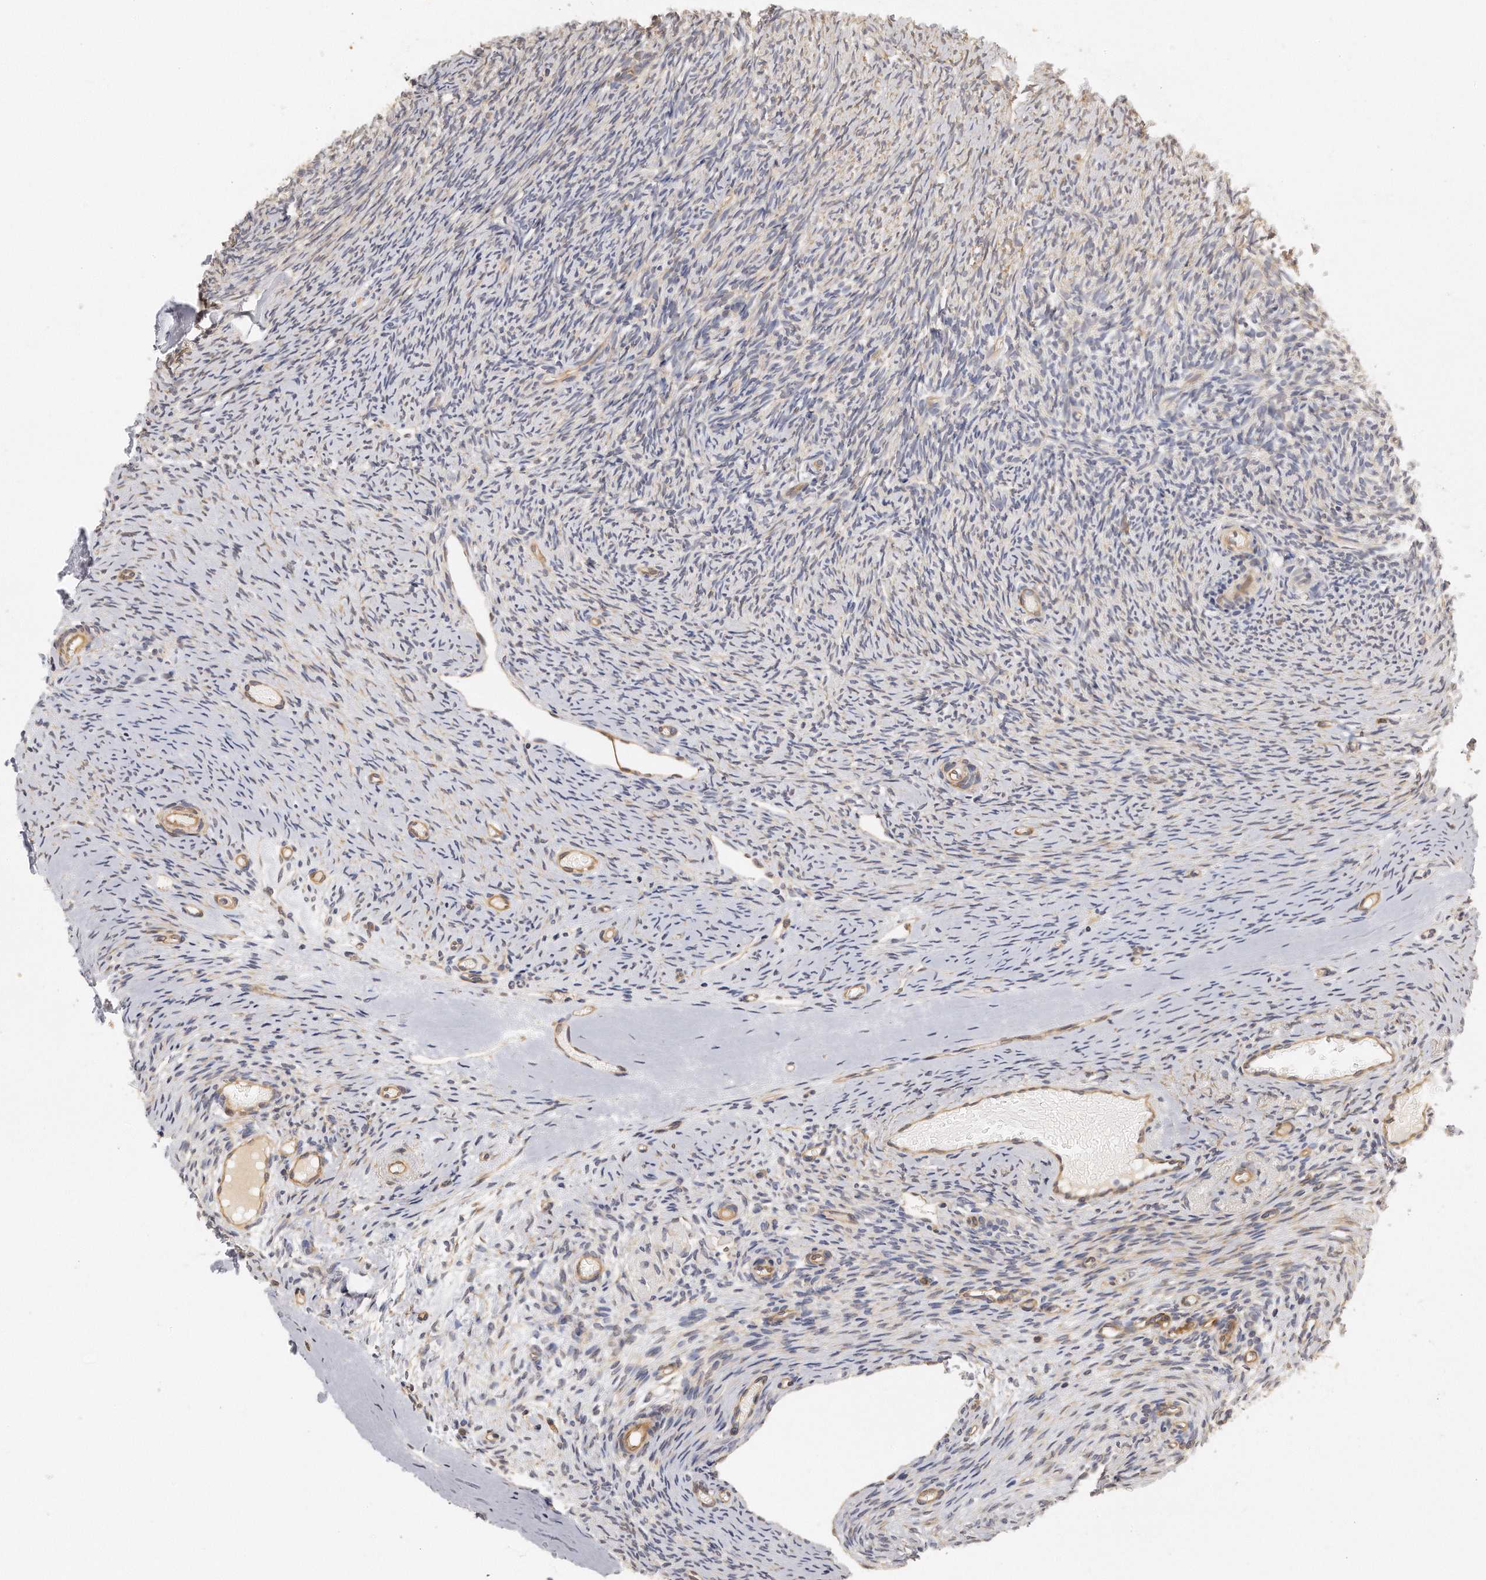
{"staining": {"intensity": "moderate", "quantity": "25%-75%", "location": "cytoplasmic/membranous"}, "tissue": "ovary", "cell_type": "Ovarian stroma cells", "image_type": "normal", "snomed": [{"axis": "morphology", "description": "Normal tissue, NOS"}, {"axis": "topography", "description": "Ovary"}], "caption": "This micrograph shows immunohistochemistry staining of unremarkable human ovary, with medium moderate cytoplasmic/membranous staining in approximately 25%-75% of ovarian stroma cells.", "gene": "CHST7", "patient": {"sex": "female", "age": 60}}